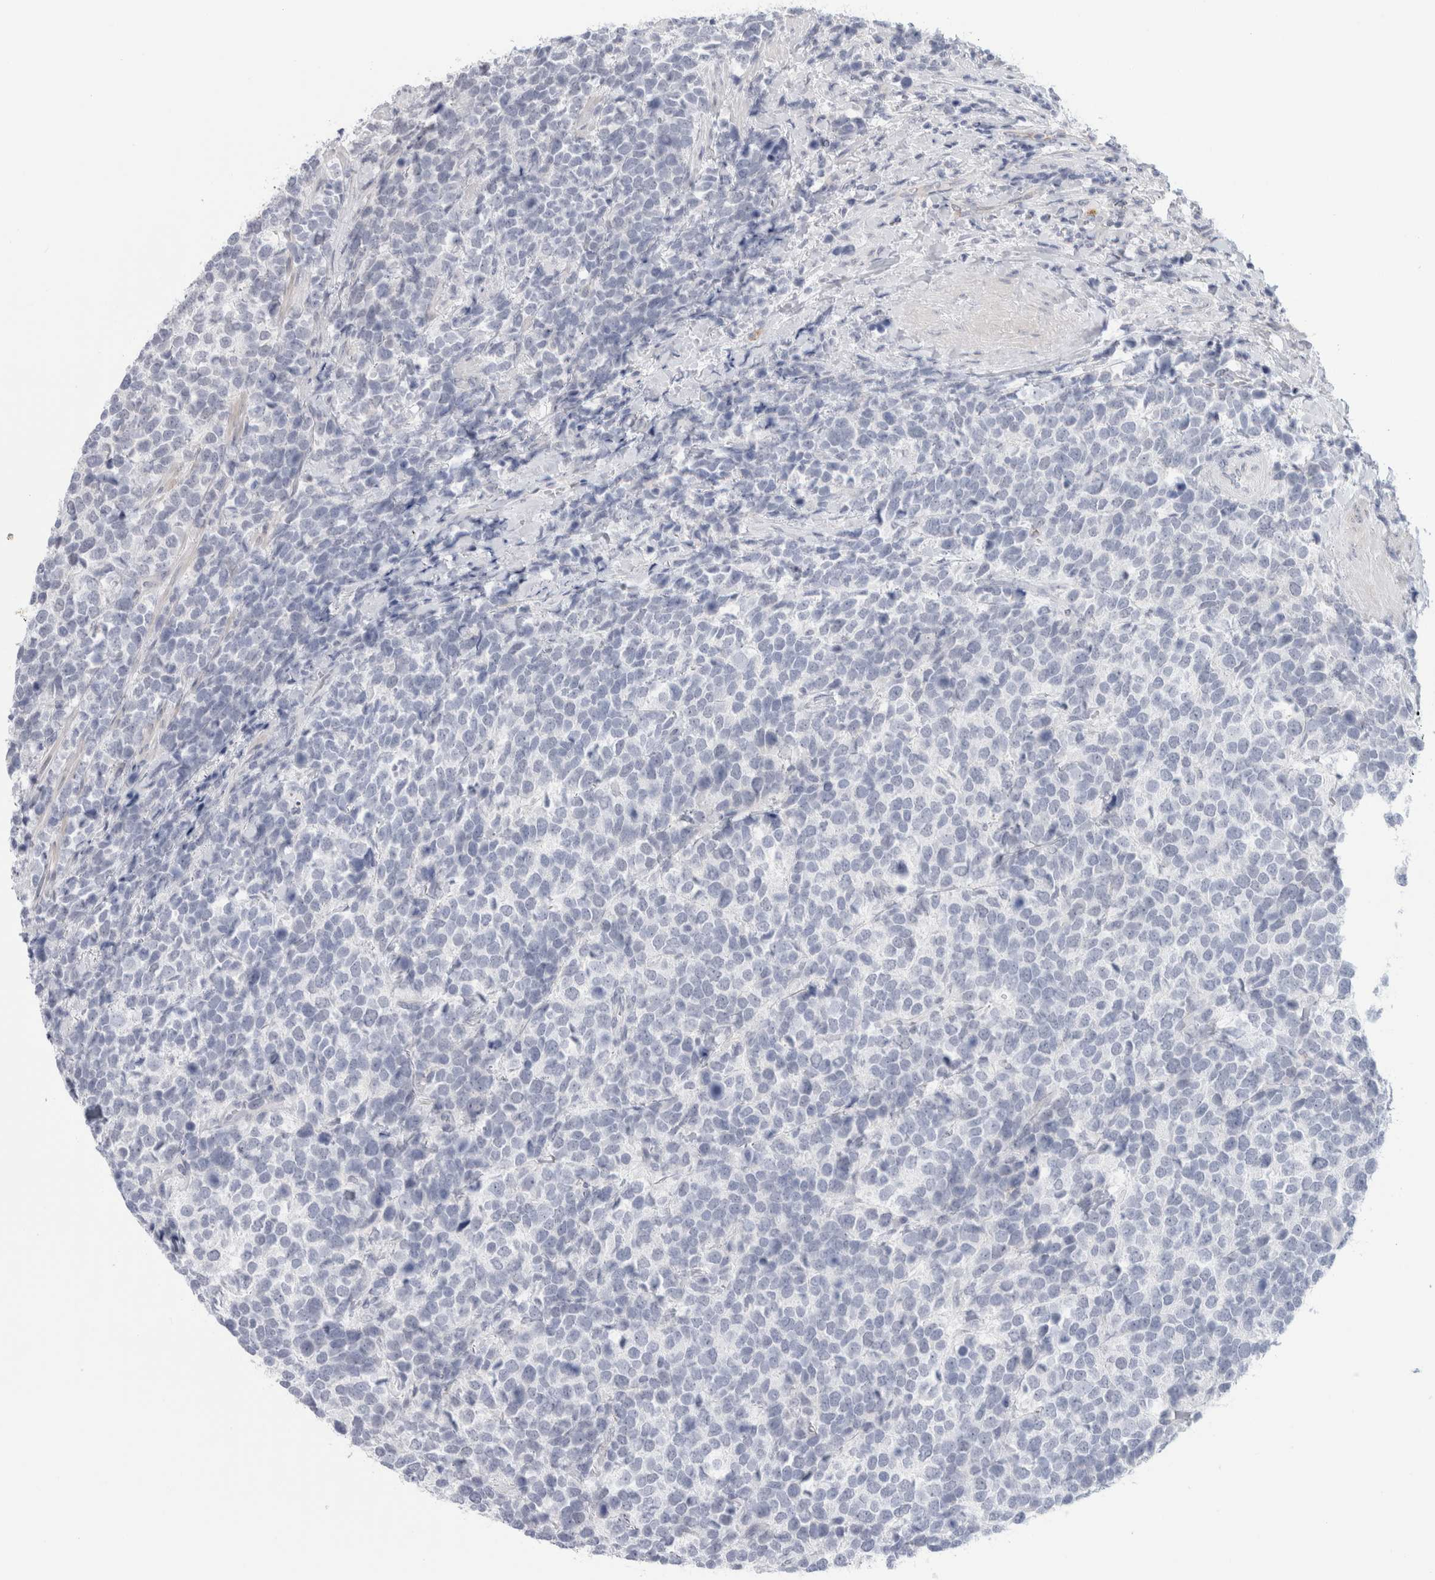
{"staining": {"intensity": "negative", "quantity": "none", "location": "none"}, "tissue": "urothelial cancer", "cell_type": "Tumor cells", "image_type": "cancer", "snomed": [{"axis": "morphology", "description": "Urothelial carcinoma, High grade"}, {"axis": "topography", "description": "Urinary bladder"}], "caption": "This micrograph is of high-grade urothelial carcinoma stained with immunohistochemistry (IHC) to label a protein in brown with the nuclei are counter-stained blue. There is no positivity in tumor cells. Nuclei are stained in blue.", "gene": "ANKMY1", "patient": {"sex": "female", "age": 82}}